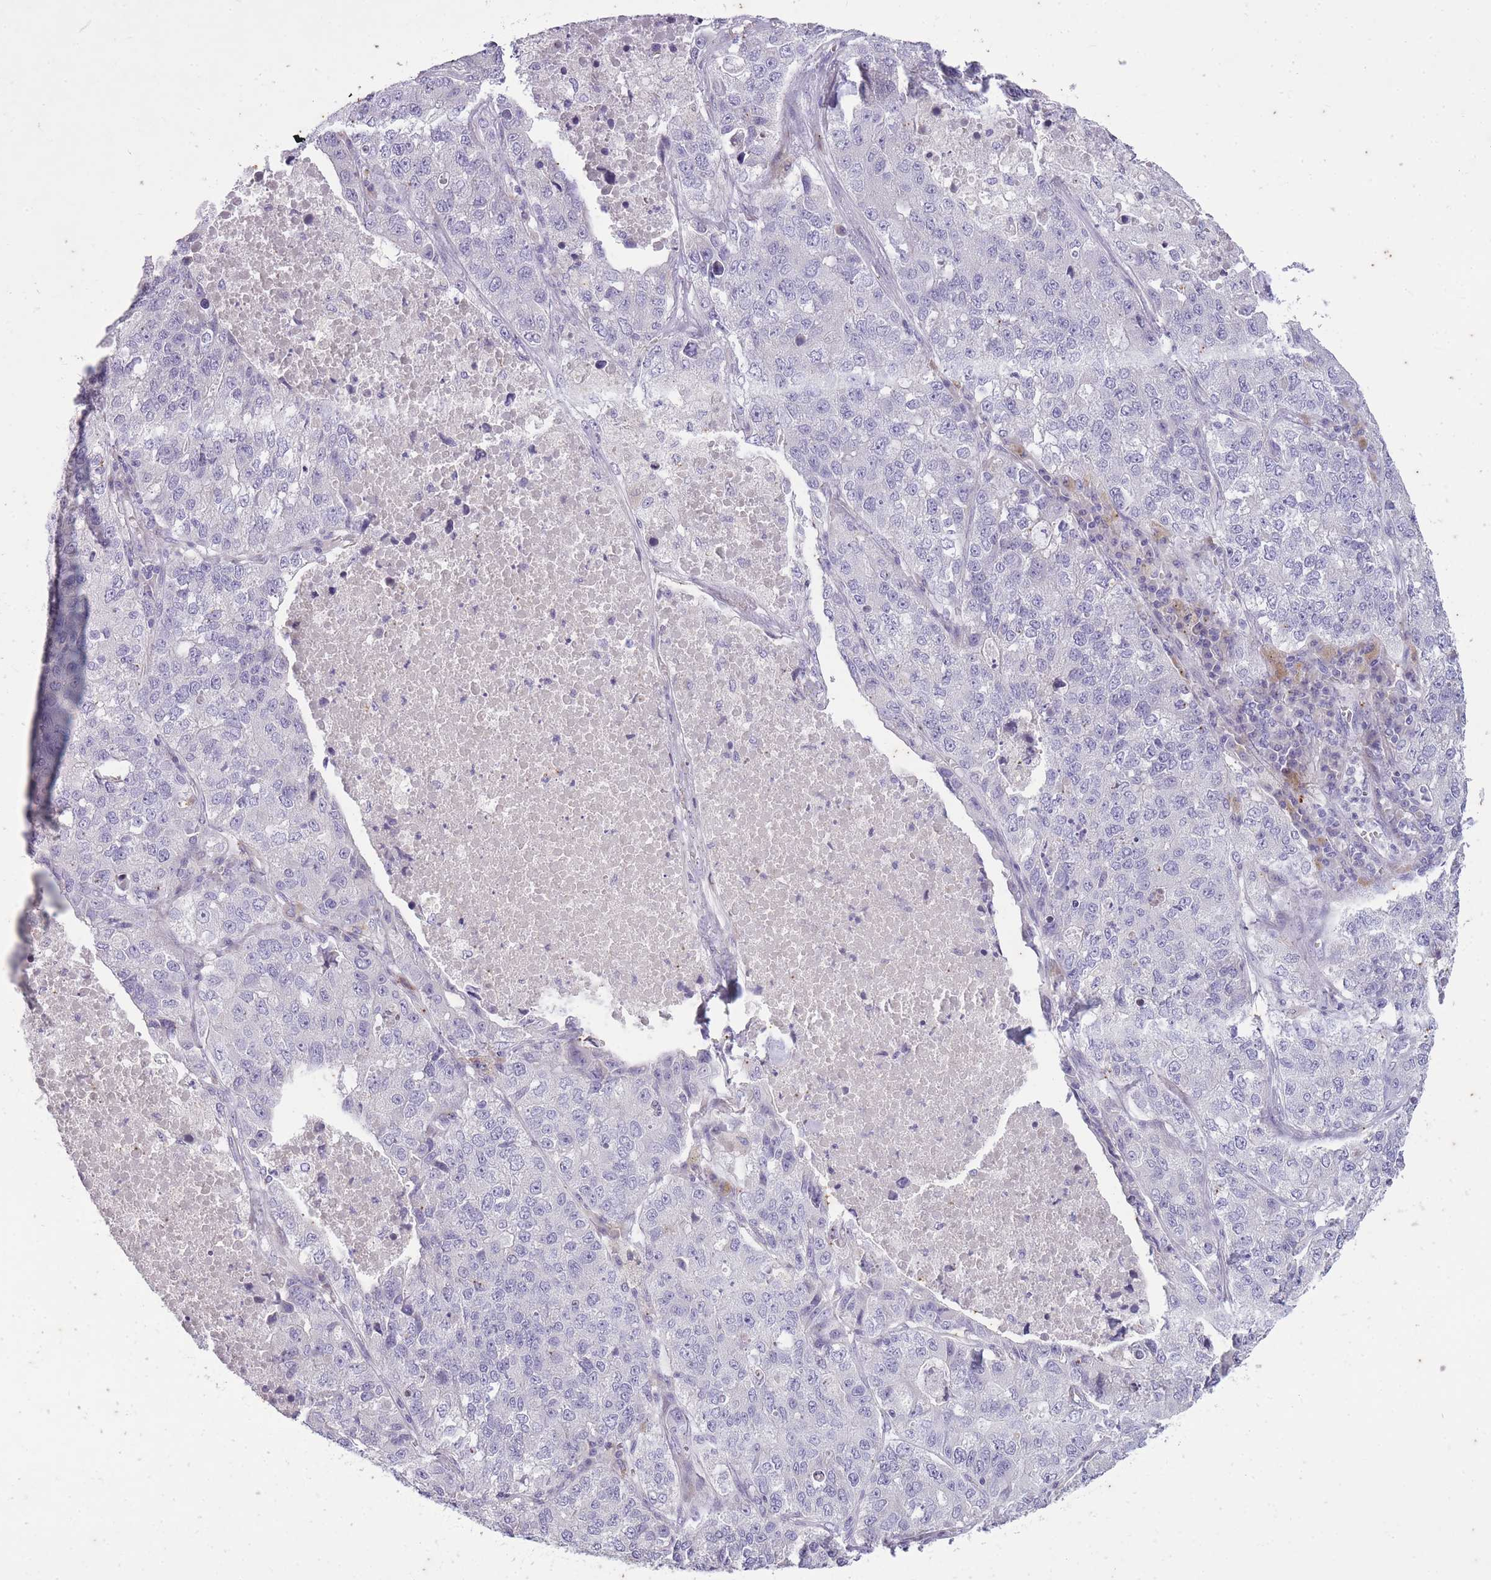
{"staining": {"intensity": "negative", "quantity": "none", "location": "none"}, "tissue": "lung cancer", "cell_type": "Tumor cells", "image_type": "cancer", "snomed": [{"axis": "morphology", "description": "Adenocarcinoma, NOS"}, {"axis": "topography", "description": "Lung"}], "caption": "Tumor cells show no significant protein expression in lung cancer (adenocarcinoma).", "gene": "CNTNAP3", "patient": {"sex": "male", "age": 49}}